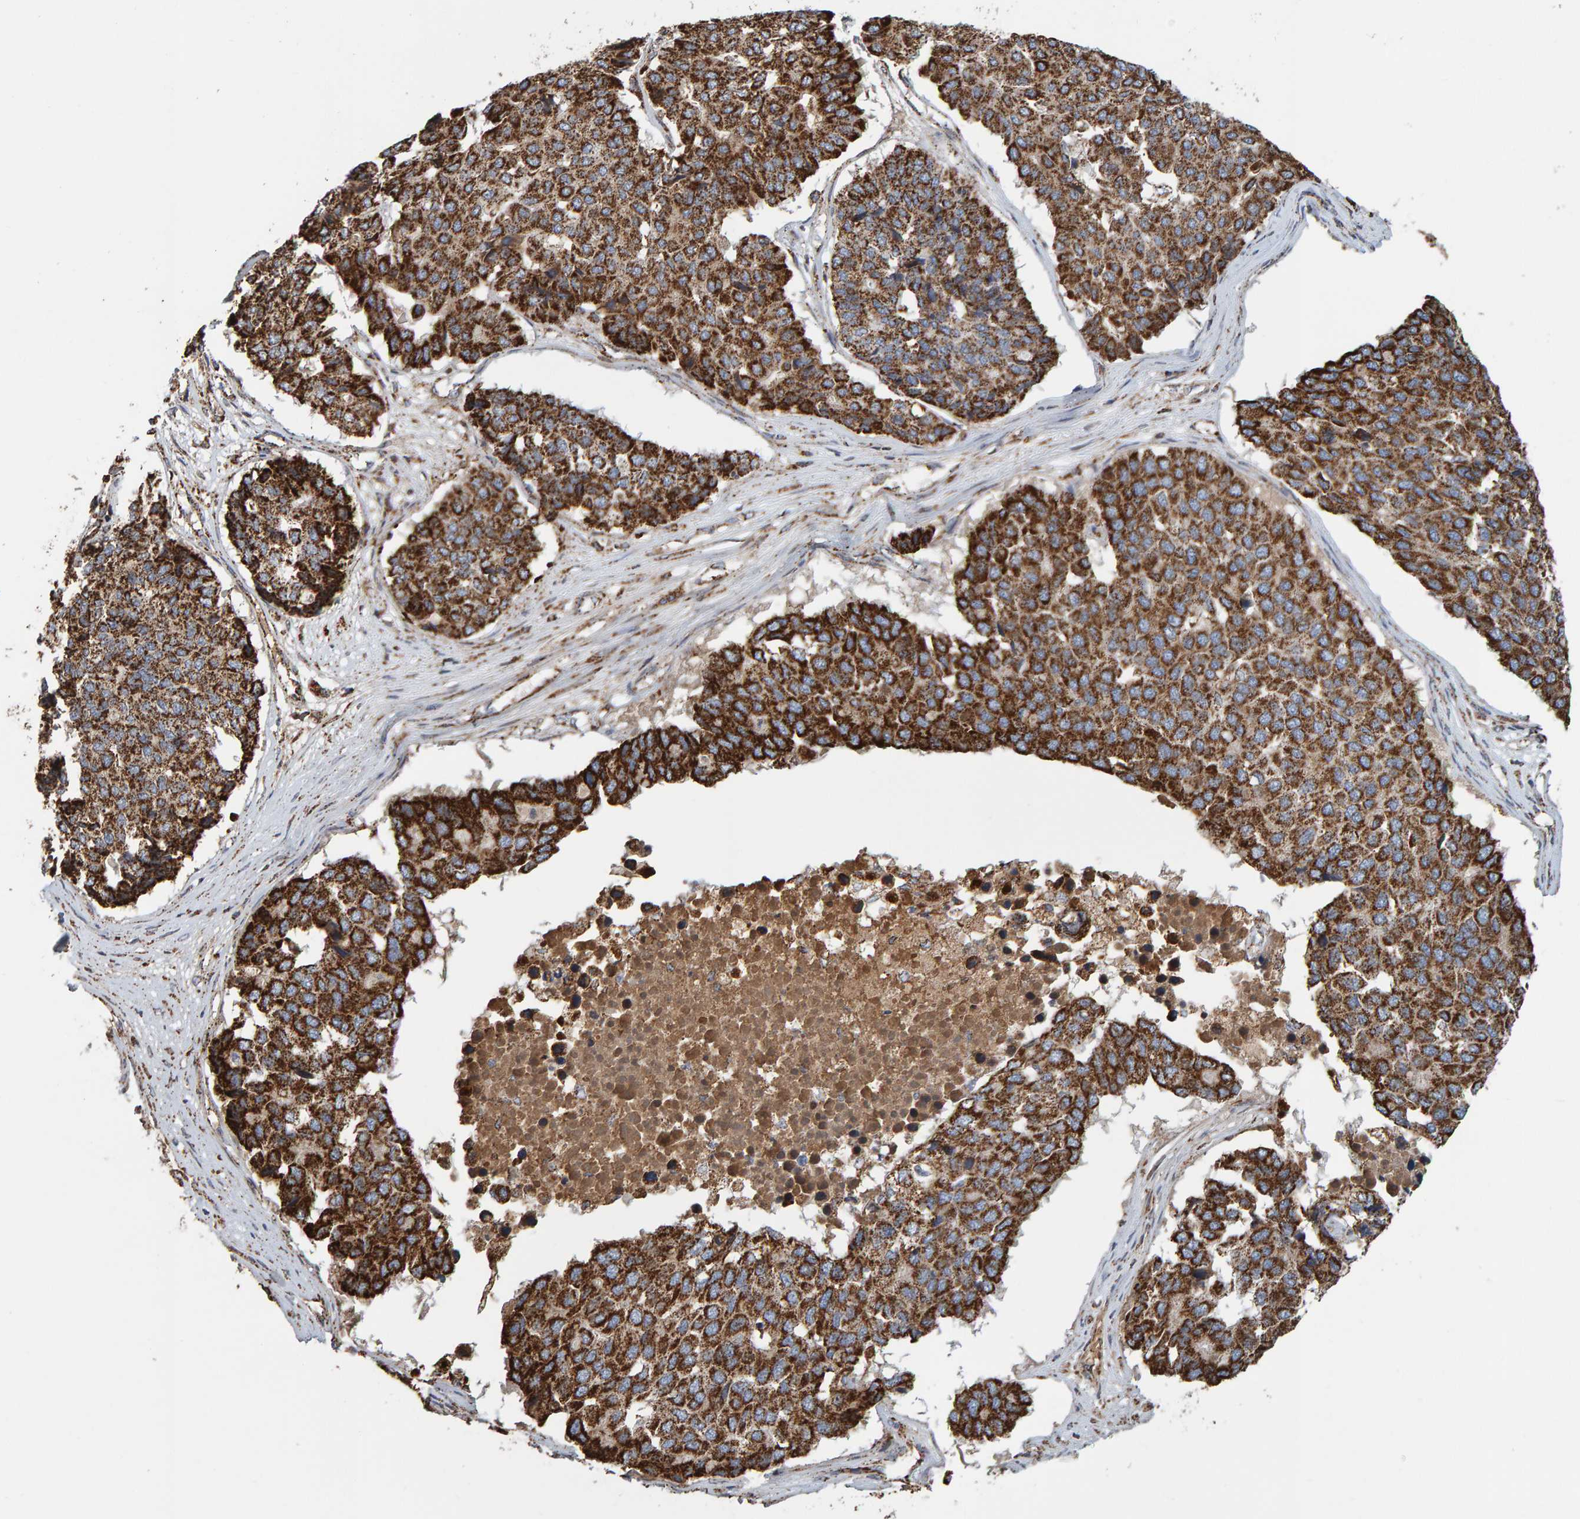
{"staining": {"intensity": "strong", "quantity": "25%-75%", "location": "cytoplasmic/membranous"}, "tissue": "pancreatic cancer", "cell_type": "Tumor cells", "image_type": "cancer", "snomed": [{"axis": "morphology", "description": "Adenocarcinoma, NOS"}, {"axis": "topography", "description": "Pancreas"}], "caption": "Protein expression analysis of human adenocarcinoma (pancreatic) reveals strong cytoplasmic/membranous staining in about 25%-75% of tumor cells.", "gene": "MRPL45", "patient": {"sex": "male", "age": 50}}